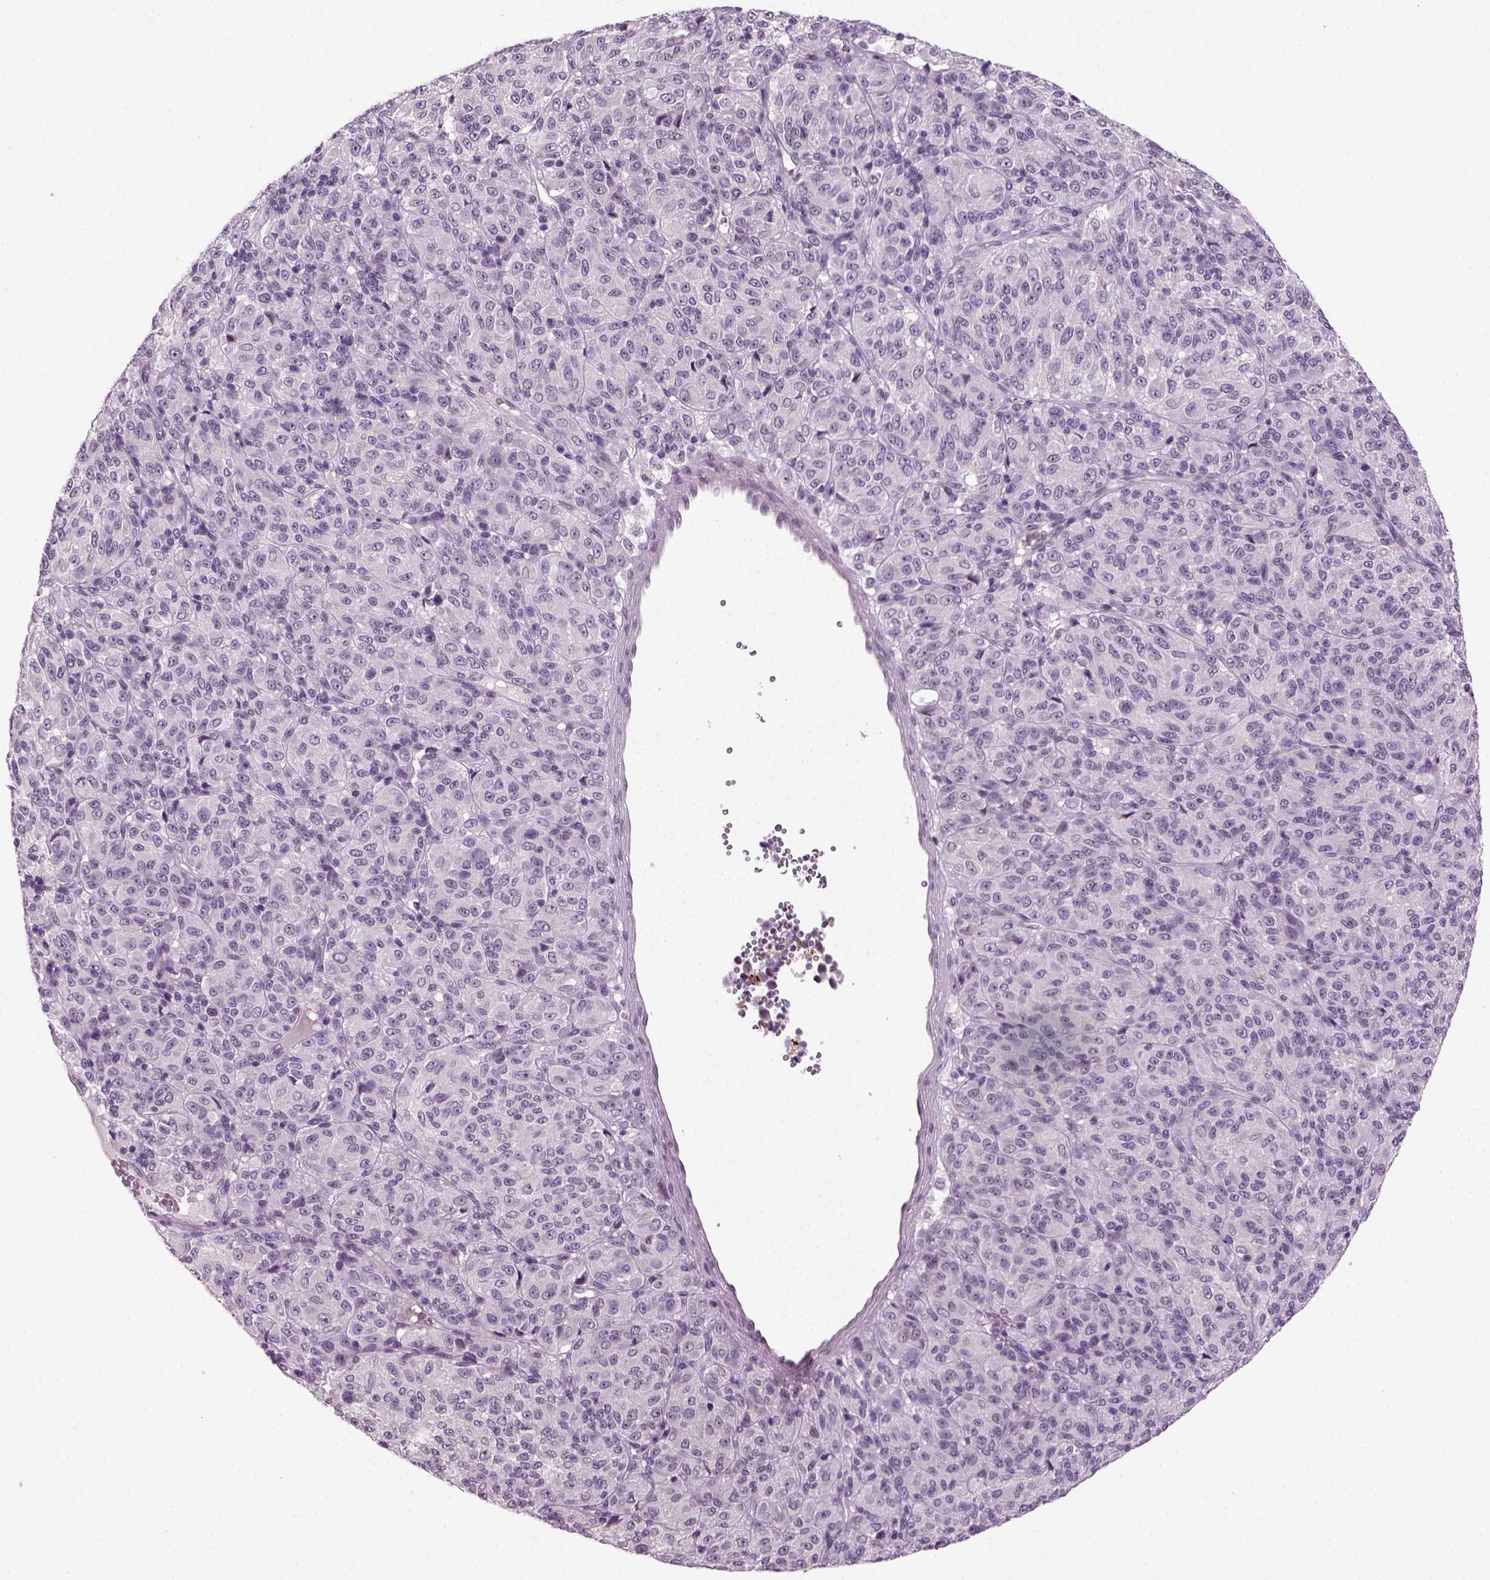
{"staining": {"intensity": "negative", "quantity": "none", "location": "none"}, "tissue": "melanoma", "cell_type": "Tumor cells", "image_type": "cancer", "snomed": [{"axis": "morphology", "description": "Malignant melanoma, Metastatic site"}, {"axis": "topography", "description": "Brain"}], "caption": "Immunohistochemical staining of human malignant melanoma (metastatic site) displays no significant expression in tumor cells.", "gene": "SYNGAP1", "patient": {"sex": "female", "age": 56}}